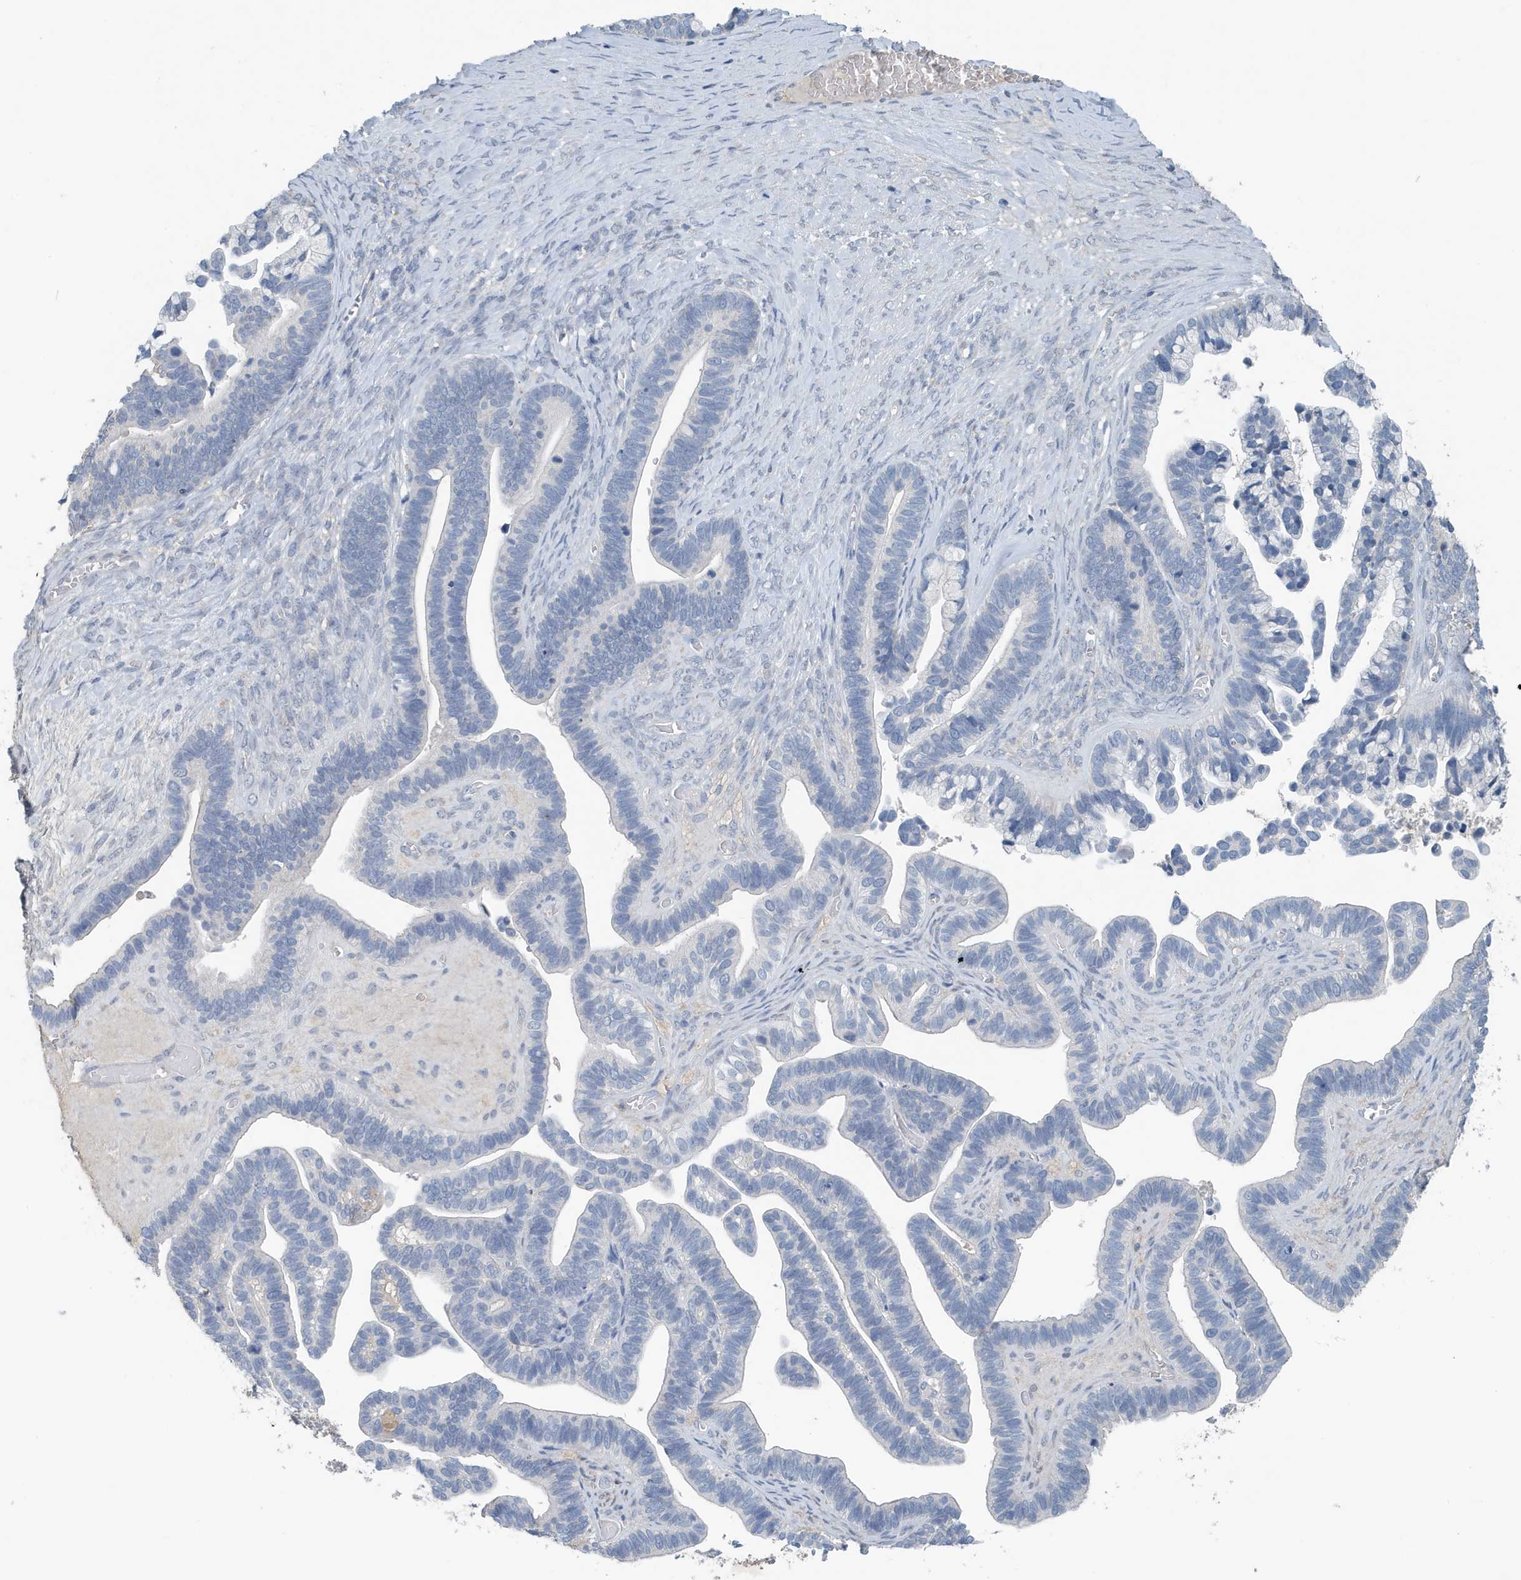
{"staining": {"intensity": "negative", "quantity": "none", "location": "none"}, "tissue": "ovarian cancer", "cell_type": "Tumor cells", "image_type": "cancer", "snomed": [{"axis": "morphology", "description": "Cystadenocarcinoma, serous, NOS"}, {"axis": "topography", "description": "Ovary"}], "caption": "The immunohistochemistry histopathology image has no significant positivity in tumor cells of serous cystadenocarcinoma (ovarian) tissue.", "gene": "UGT2B4", "patient": {"sex": "female", "age": 56}}